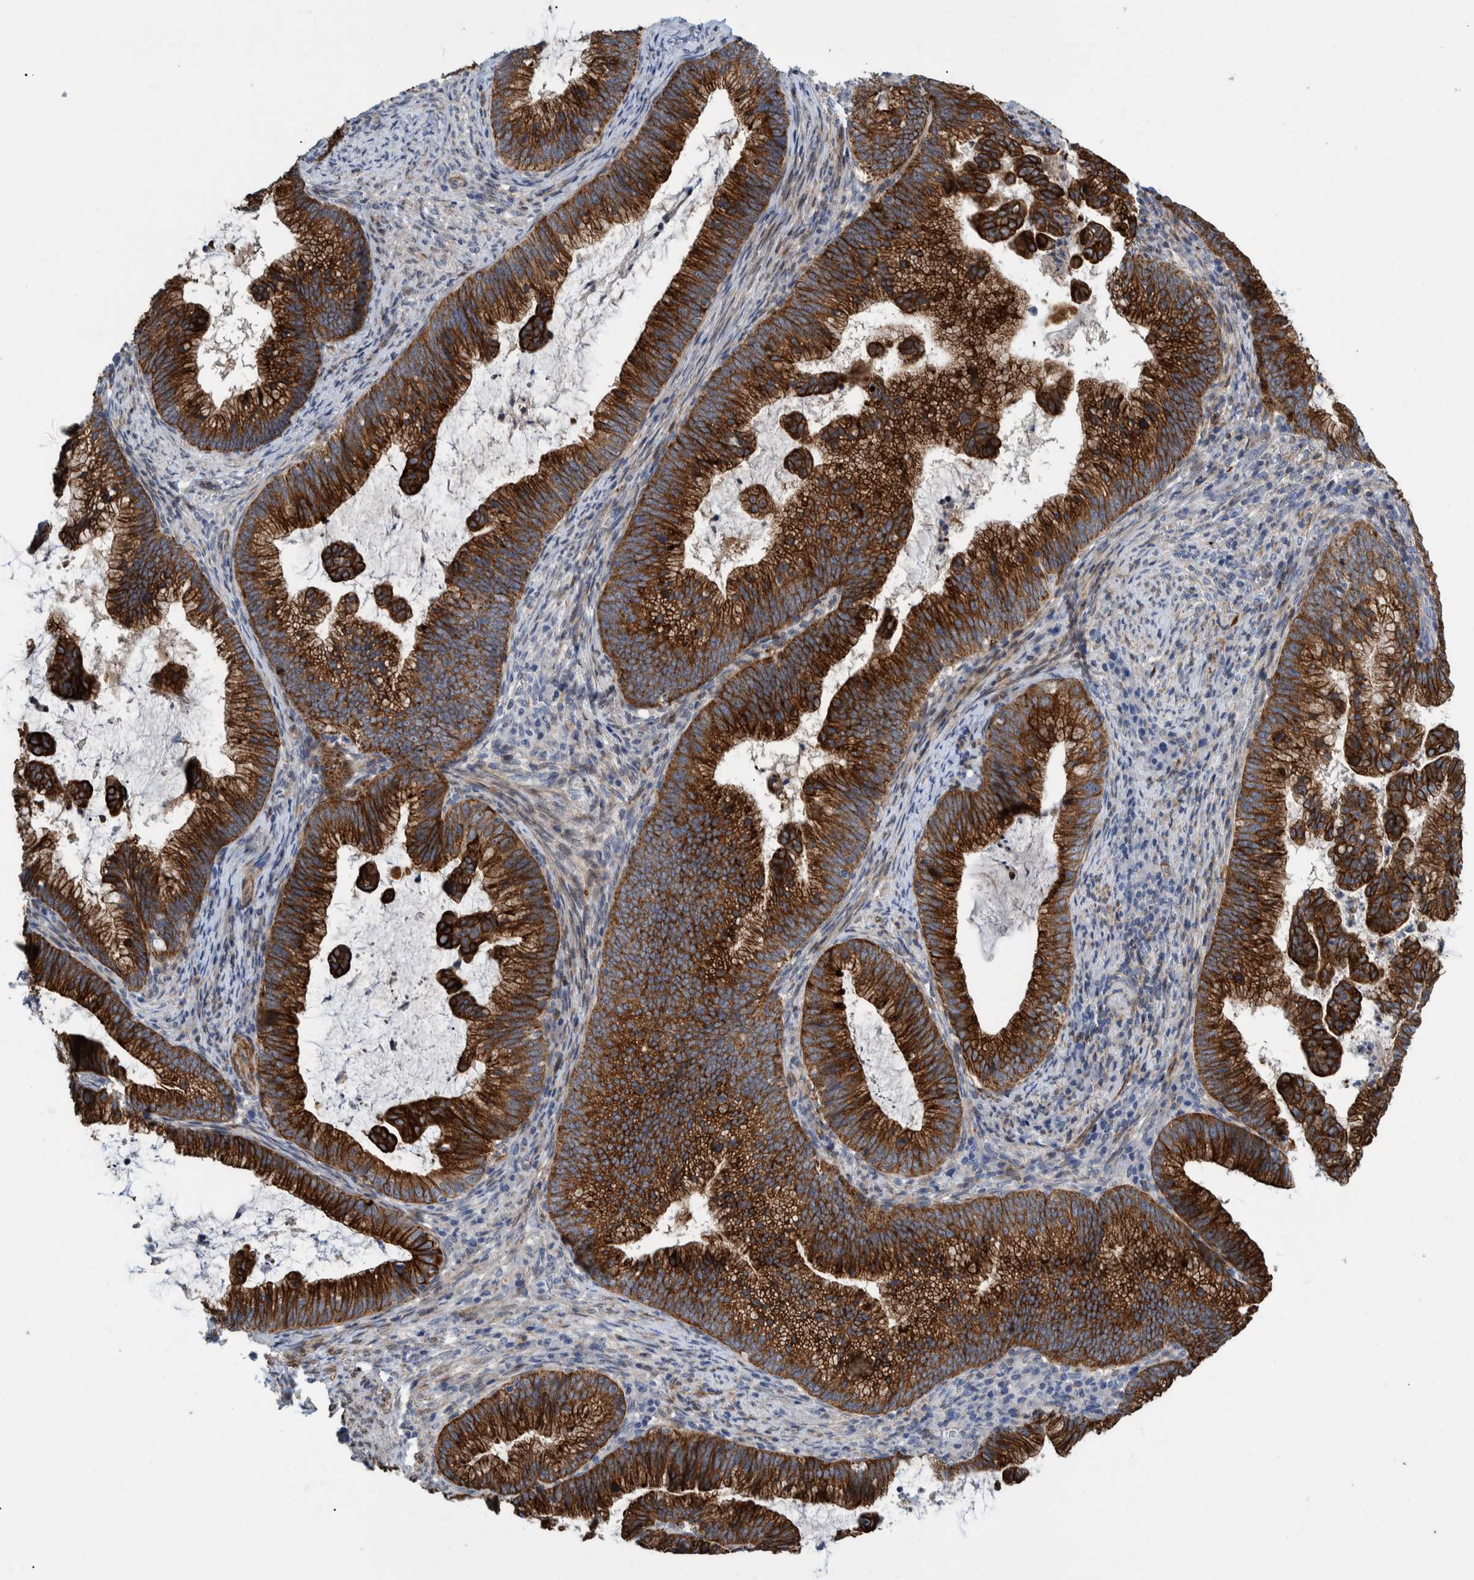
{"staining": {"intensity": "strong", "quantity": ">75%", "location": "cytoplasmic/membranous"}, "tissue": "cervical cancer", "cell_type": "Tumor cells", "image_type": "cancer", "snomed": [{"axis": "morphology", "description": "Adenocarcinoma, NOS"}, {"axis": "topography", "description": "Cervix"}], "caption": "Cervical cancer stained with immunohistochemistry (IHC) displays strong cytoplasmic/membranous expression in about >75% of tumor cells.", "gene": "MKS1", "patient": {"sex": "female", "age": 36}}